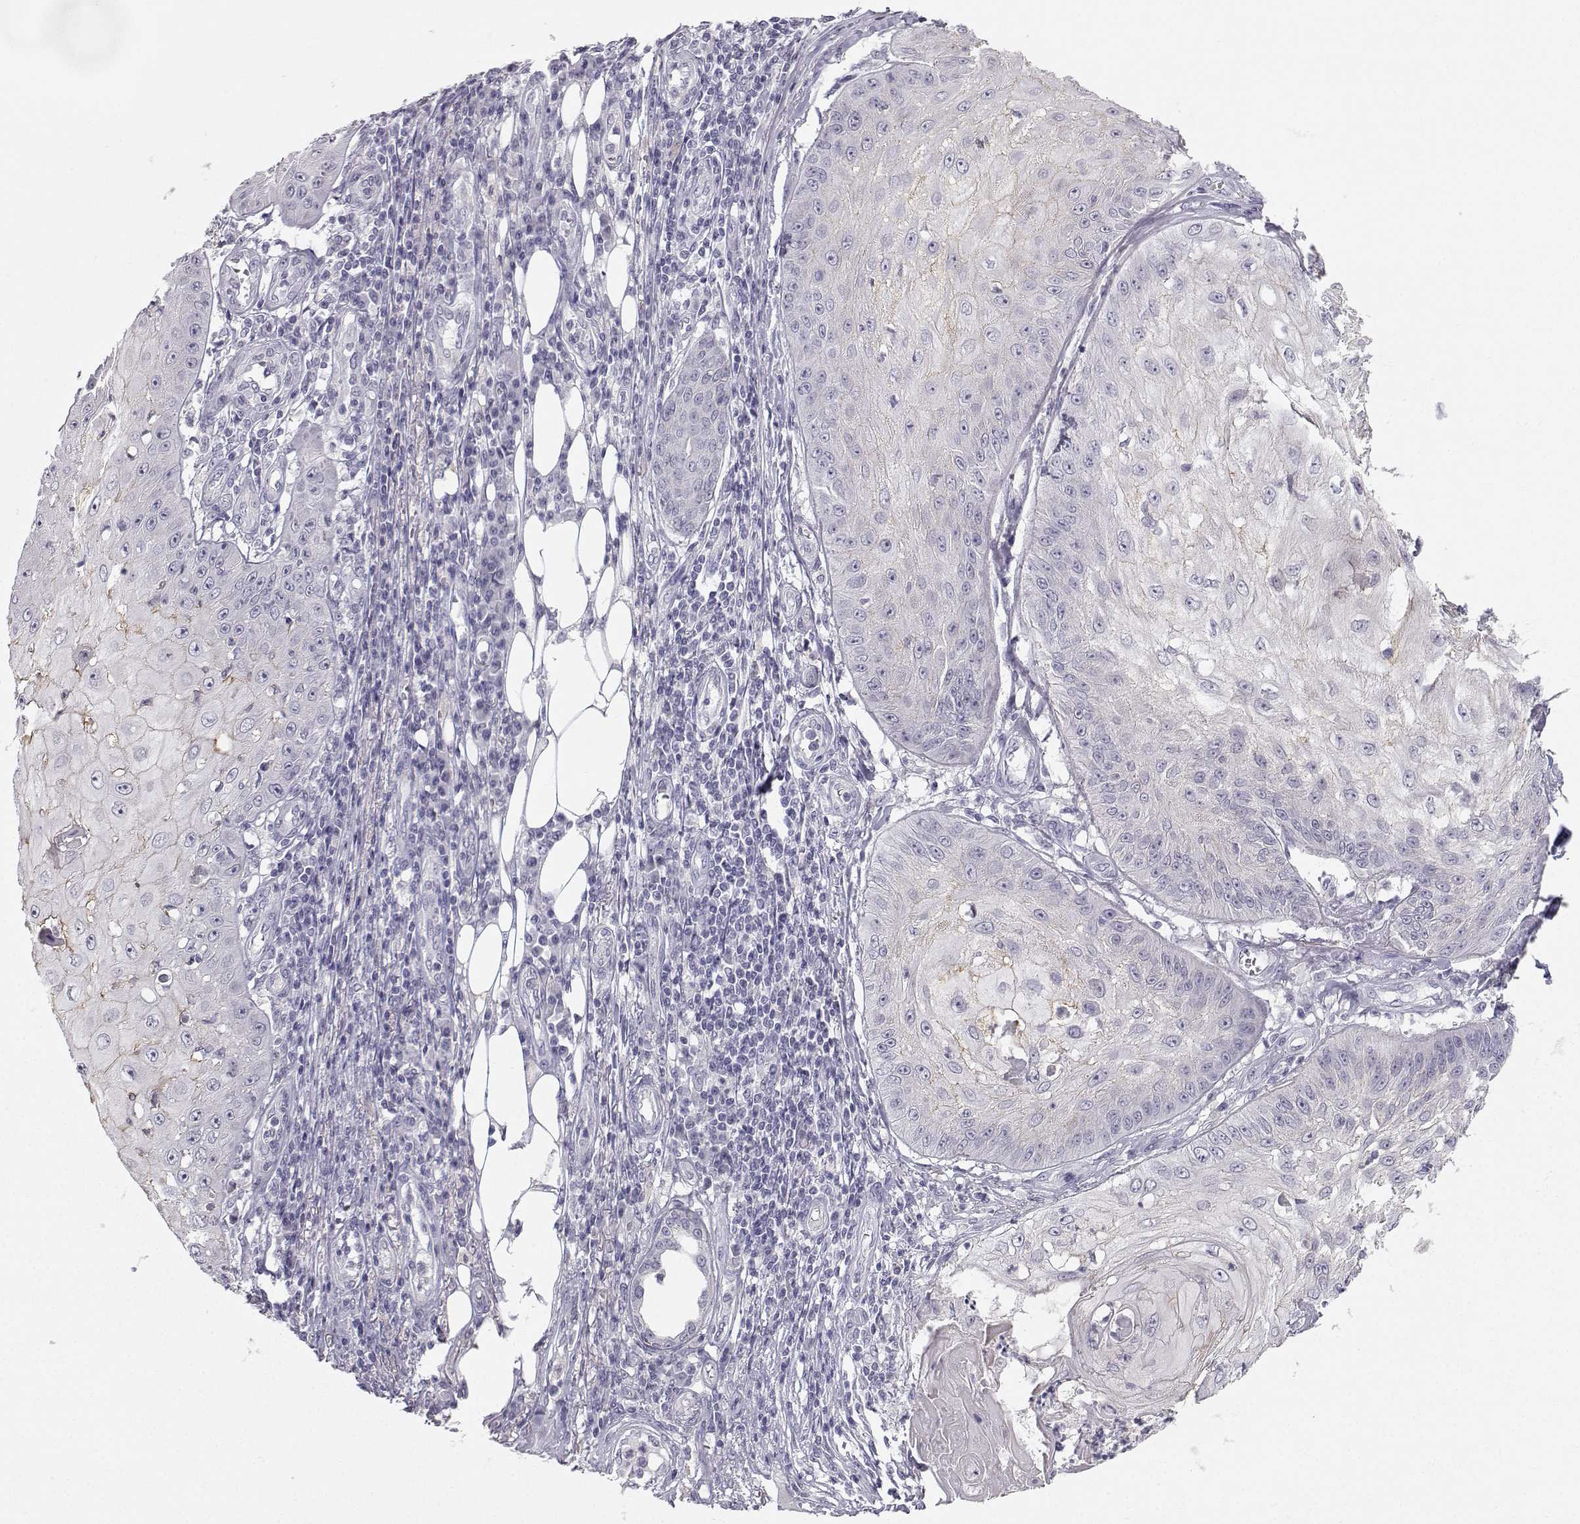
{"staining": {"intensity": "weak", "quantity": "<25%", "location": "cytoplasmic/membranous"}, "tissue": "skin cancer", "cell_type": "Tumor cells", "image_type": "cancer", "snomed": [{"axis": "morphology", "description": "Squamous cell carcinoma, NOS"}, {"axis": "topography", "description": "Skin"}], "caption": "Skin cancer (squamous cell carcinoma) was stained to show a protein in brown. There is no significant positivity in tumor cells. (DAB IHC with hematoxylin counter stain).", "gene": "ZNF185", "patient": {"sex": "male", "age": 70}}